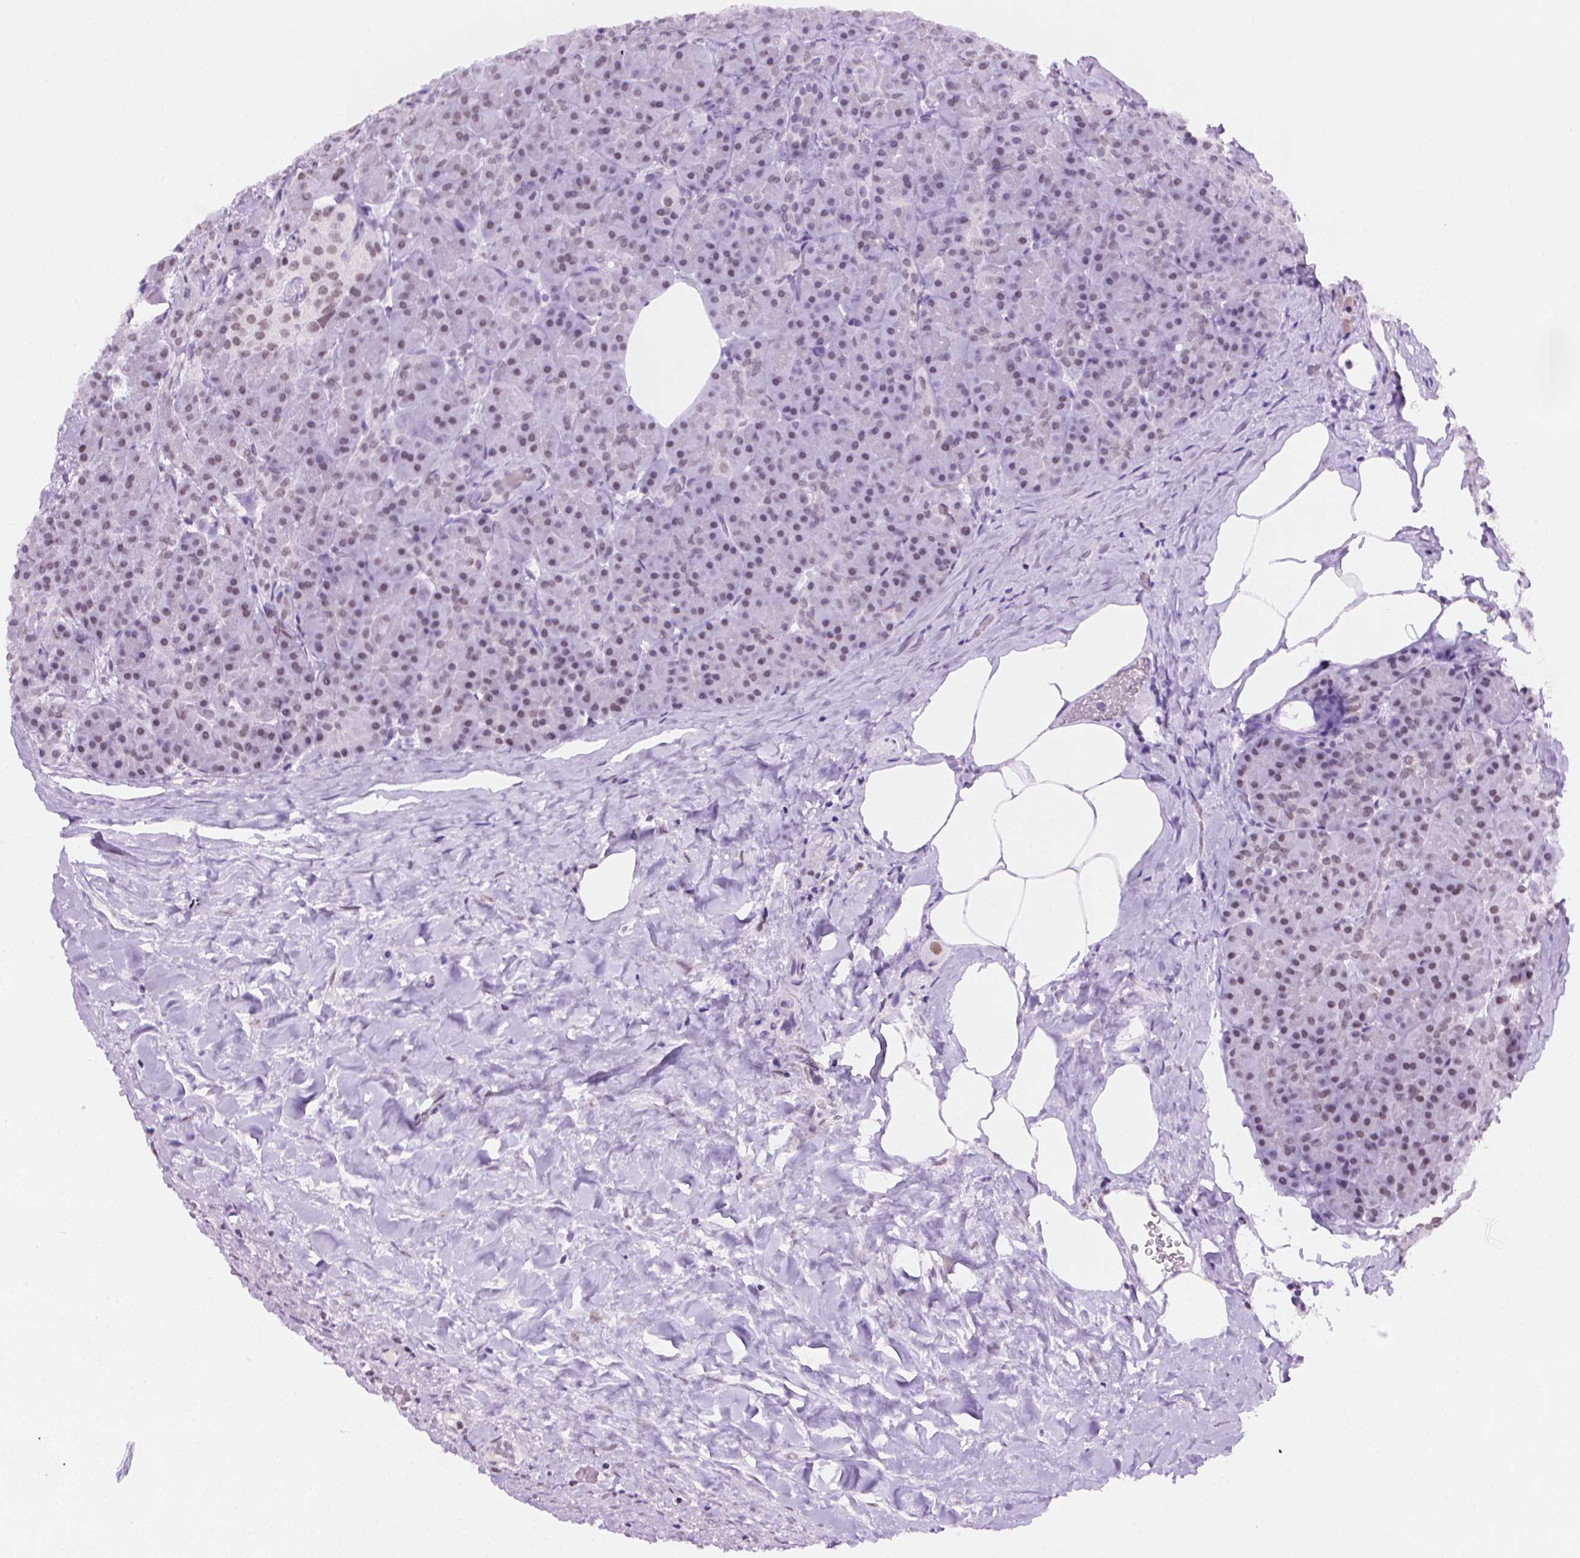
{"staining": {"intensity": "moderate", "quantity": "25%-75%", "location": "nuclear"}, "tissue": "pancreas", "cell_type": "Exocrine glandular cells", "image_type": "normal", "snomed": [{"axis": "morphology", "description": "Normal tissue, NOS"}, {"axis": "topography", "description": "Pancreas"}], "caption": "Brown immunohistochemical staining in benign human pancreas reveals moderate nuclear expression in approximately 25%-75% of exocrine glandular cells. Nuclei are stained in blue.", "gene": "RPA4", "patient": {"sex": "male", "age": 57}}